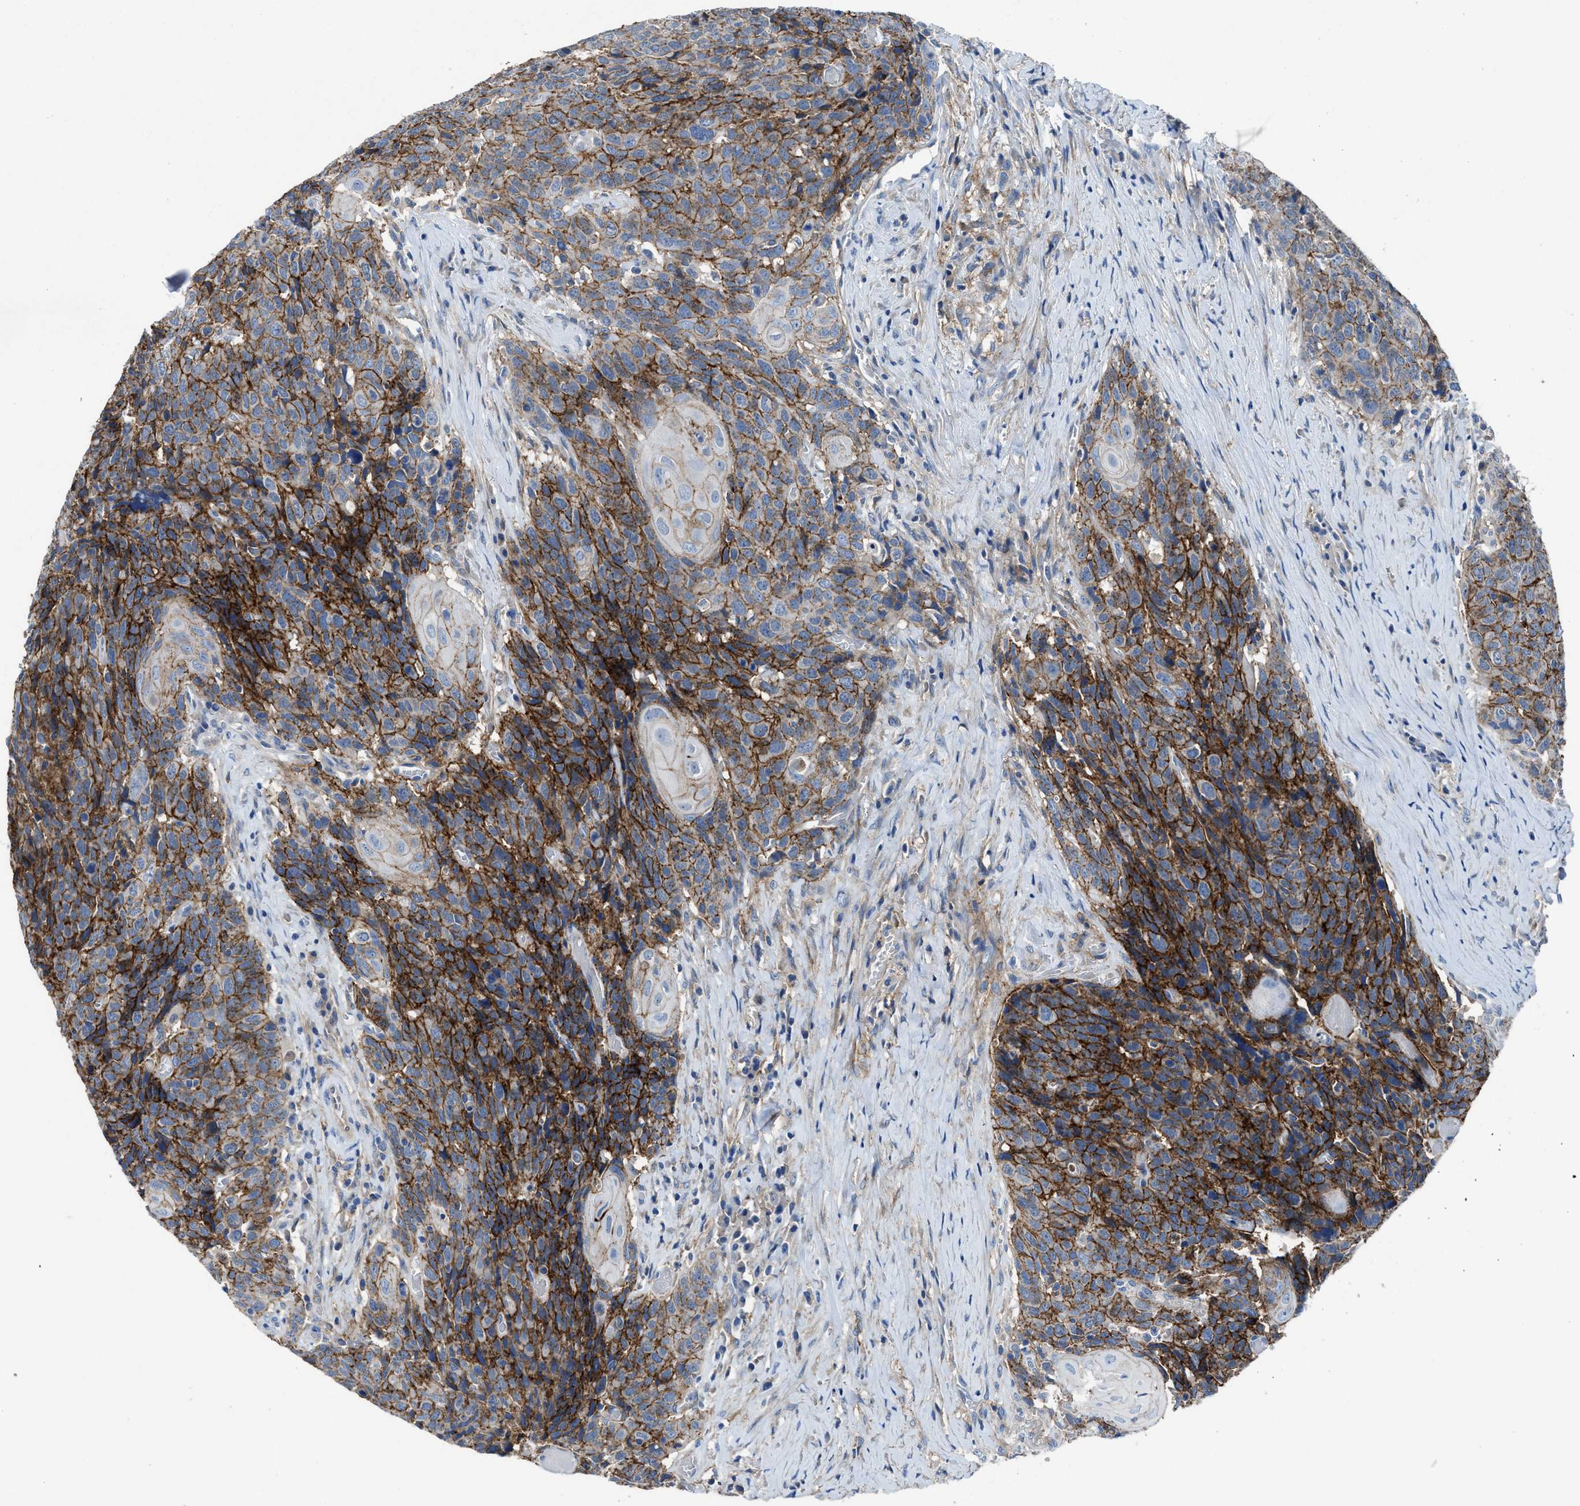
{"staining": {"intensity": "strong", "quantity": ">75%", "location": "cytoplasmic/membranous"}, "tissue": "head and neck cancer", "cell_type": "Tumor cells", "image_type": "cancer", "snomed": [{"axis": "morphology", "description": "Squamous cell carcinoma, NOS"}, {"axis": "topography", "description": "Head-Neck"}], "caption": "Protein expression analysis of head and neck cancer exhibits strong cytoplasmic/membranous positivity in about >75% of tumor cells. (Stains: DAB in brown, nuclei in blue, Microscopy: brightfield microscopy at high magnification).", "gene": "PTGFRN", "patient": {"sex": "male", "age": 66}}